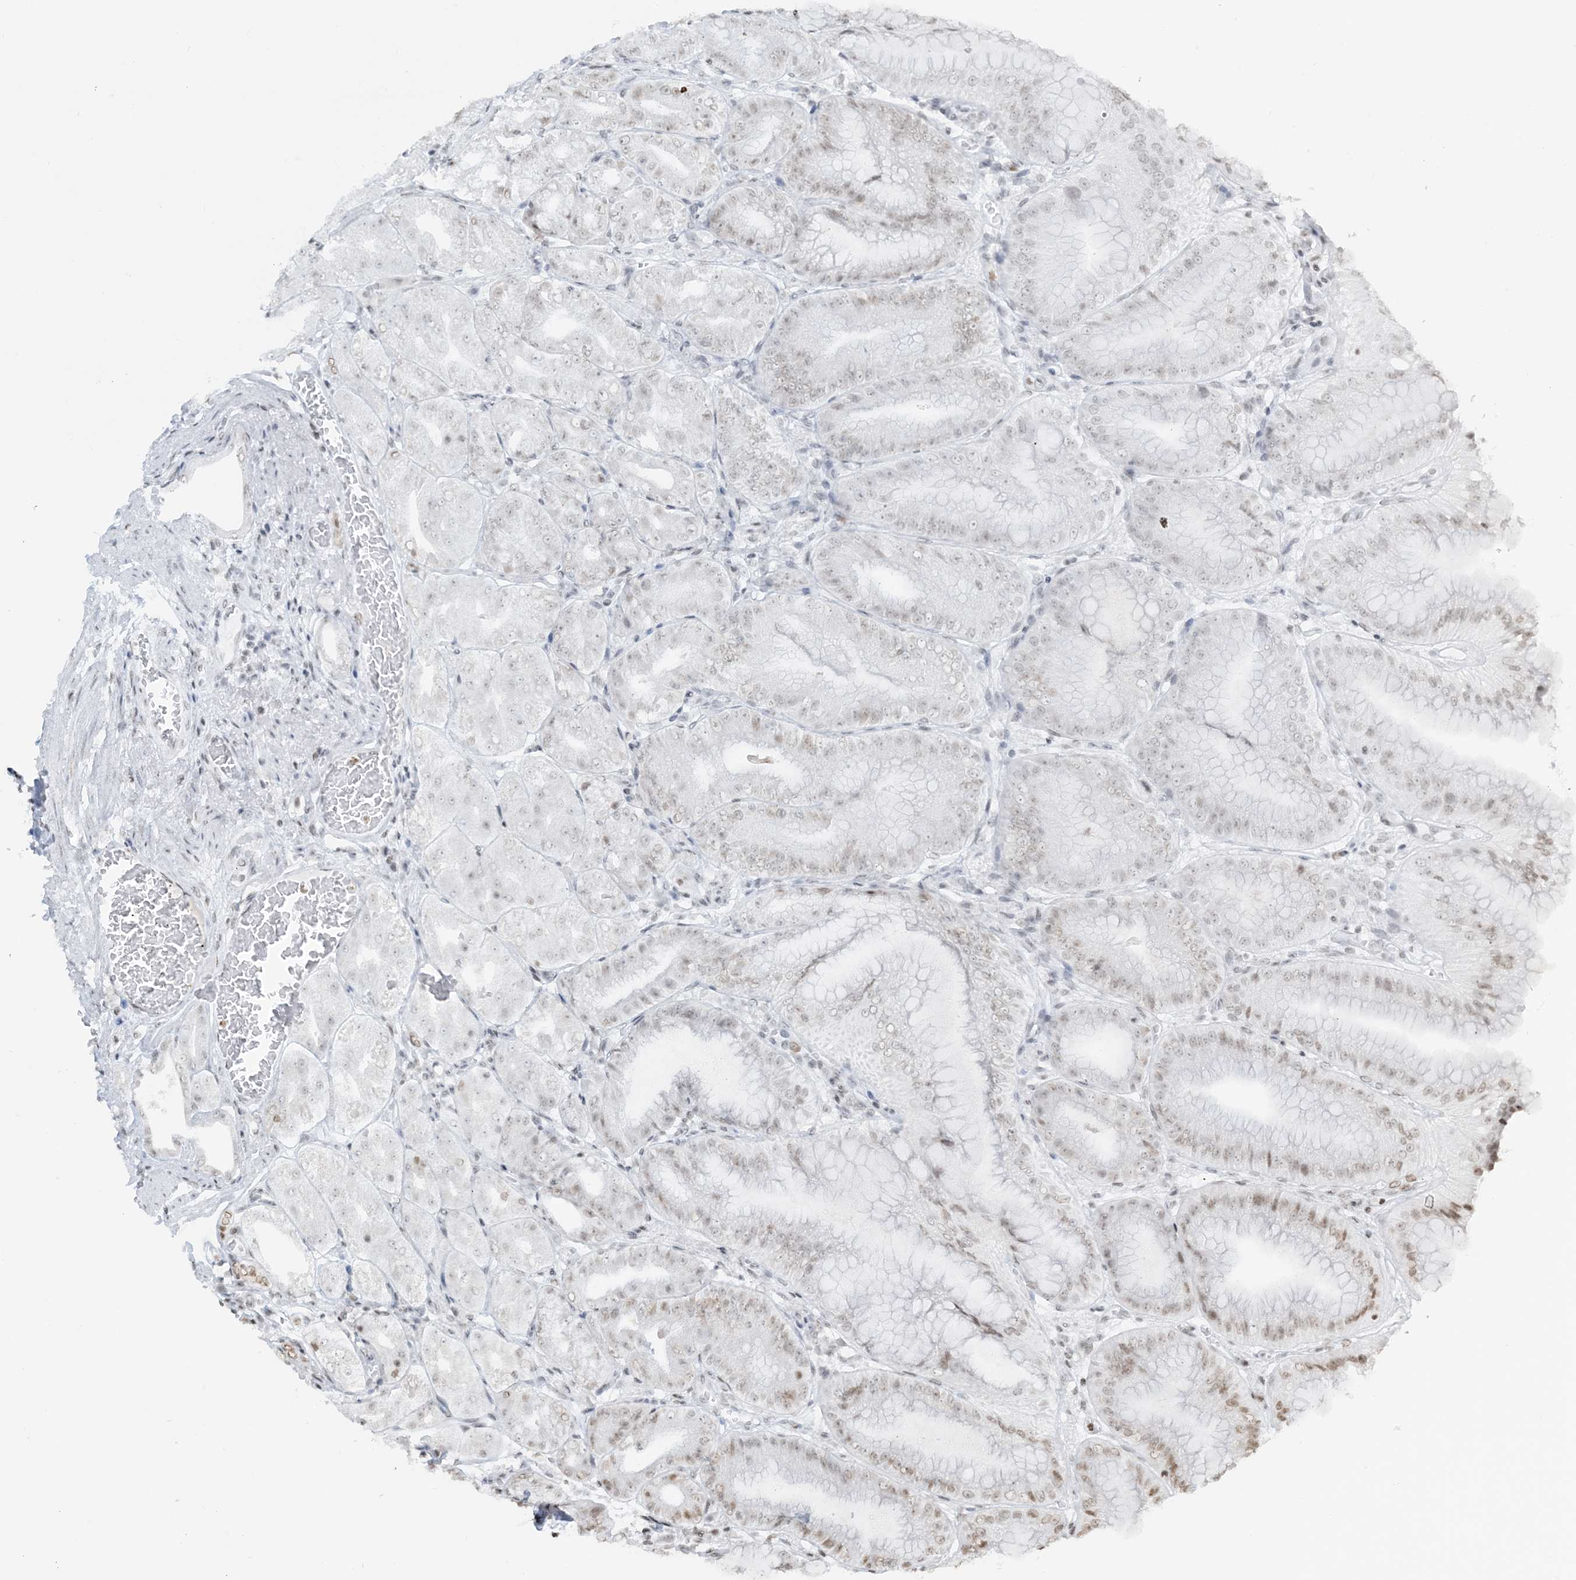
{"staining": {"intensity": "strong", "quantity": "25%-75%", "location": "nuclear"}, "tissue": "stomach", "cell_type": "Glandular cells", "image_type": "normal", "snomed": [{"axis": "morphology", "description": "Normal tissue, NOS"}, {"axis": "topography", "description": "Stomach, lower"}], "caption": "There is high levels of strong nuclear expression in glandular cells of unremarkable stomach, as demonstrated by immunohistochemical staining (brown color).", "gene": "H3", "patient": {"sex": "male", "age": 71}}